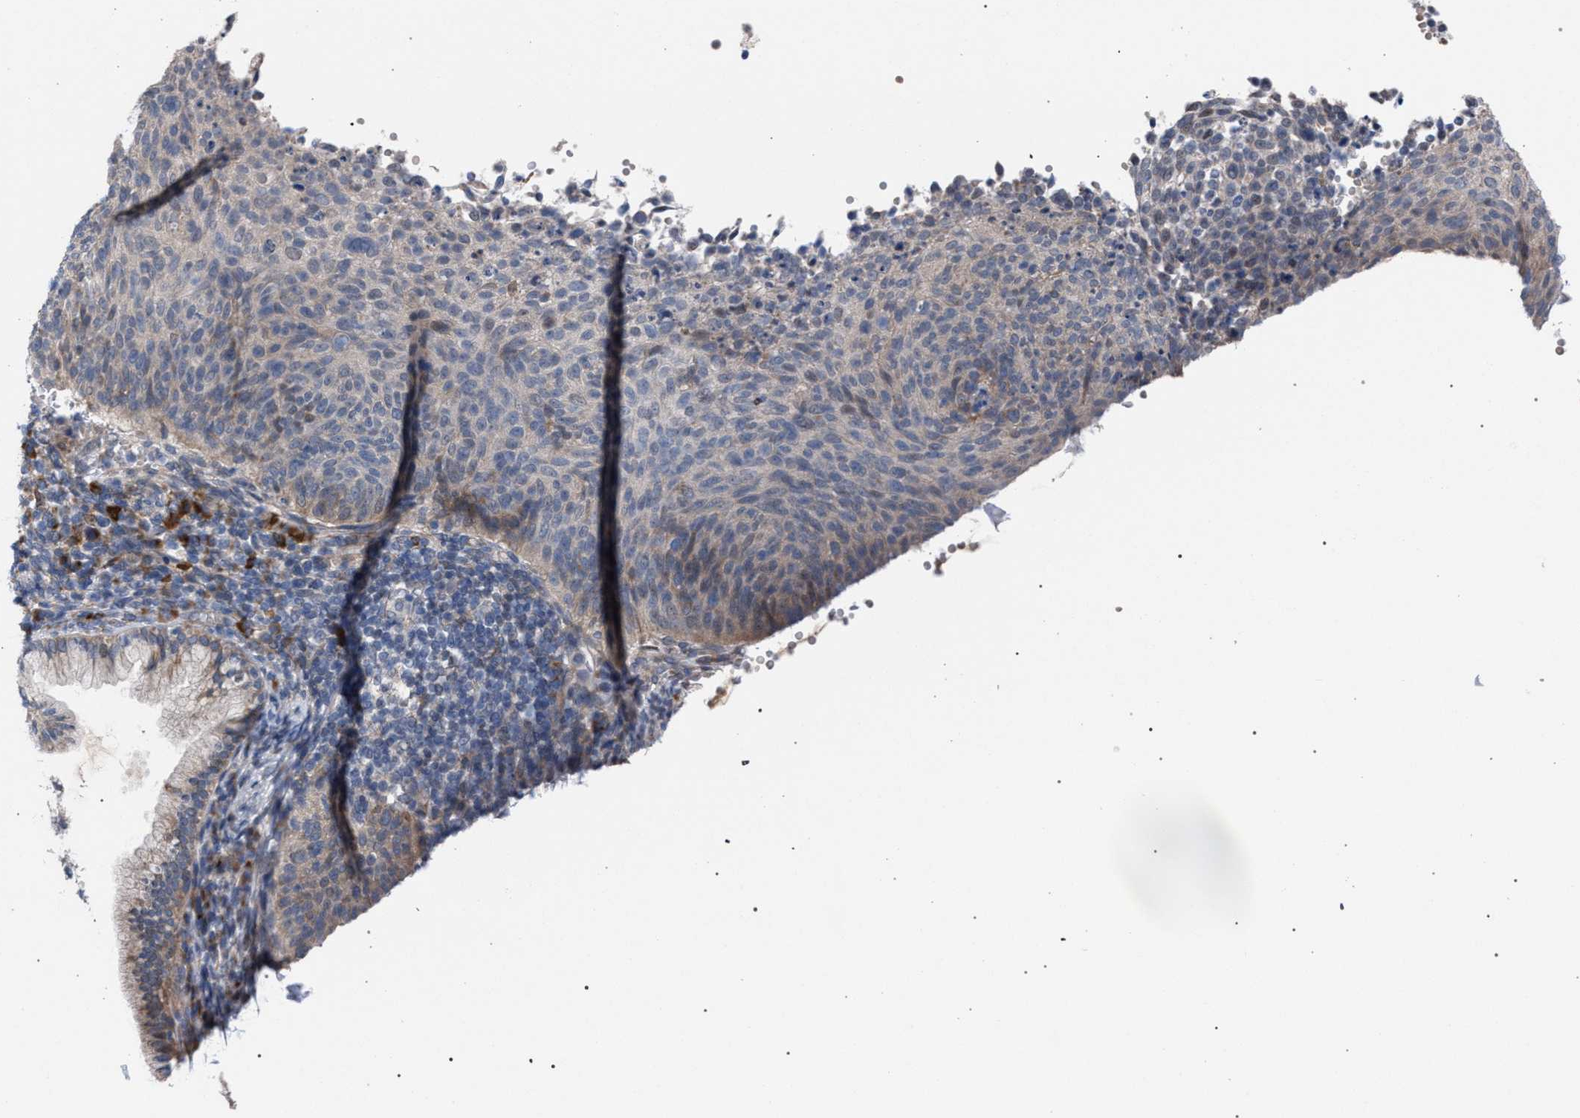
{"staining": {"intensity": "weak", "quantity": "25%-75%", "location": "cytoplasmic/membranous"}, "tissue": "cervical cancer", "cell_type": "Tumor cells", "image_type": "cancer", "snomed": [{"axis": "morphology", "description": "Squamous cell carcinoma, NOS"}, {"axis": "topography", "description": "Cervix"}], "caption": "Brown immunohistochemical staining in cervical cancer (squamous cell carcinoma) demonstrates weak cytoplasmic/membranous positivity in approximately 25%-75% of tumor cells.", "gene": "RNF135", "patient": {"sex": "female", "age": 70}}